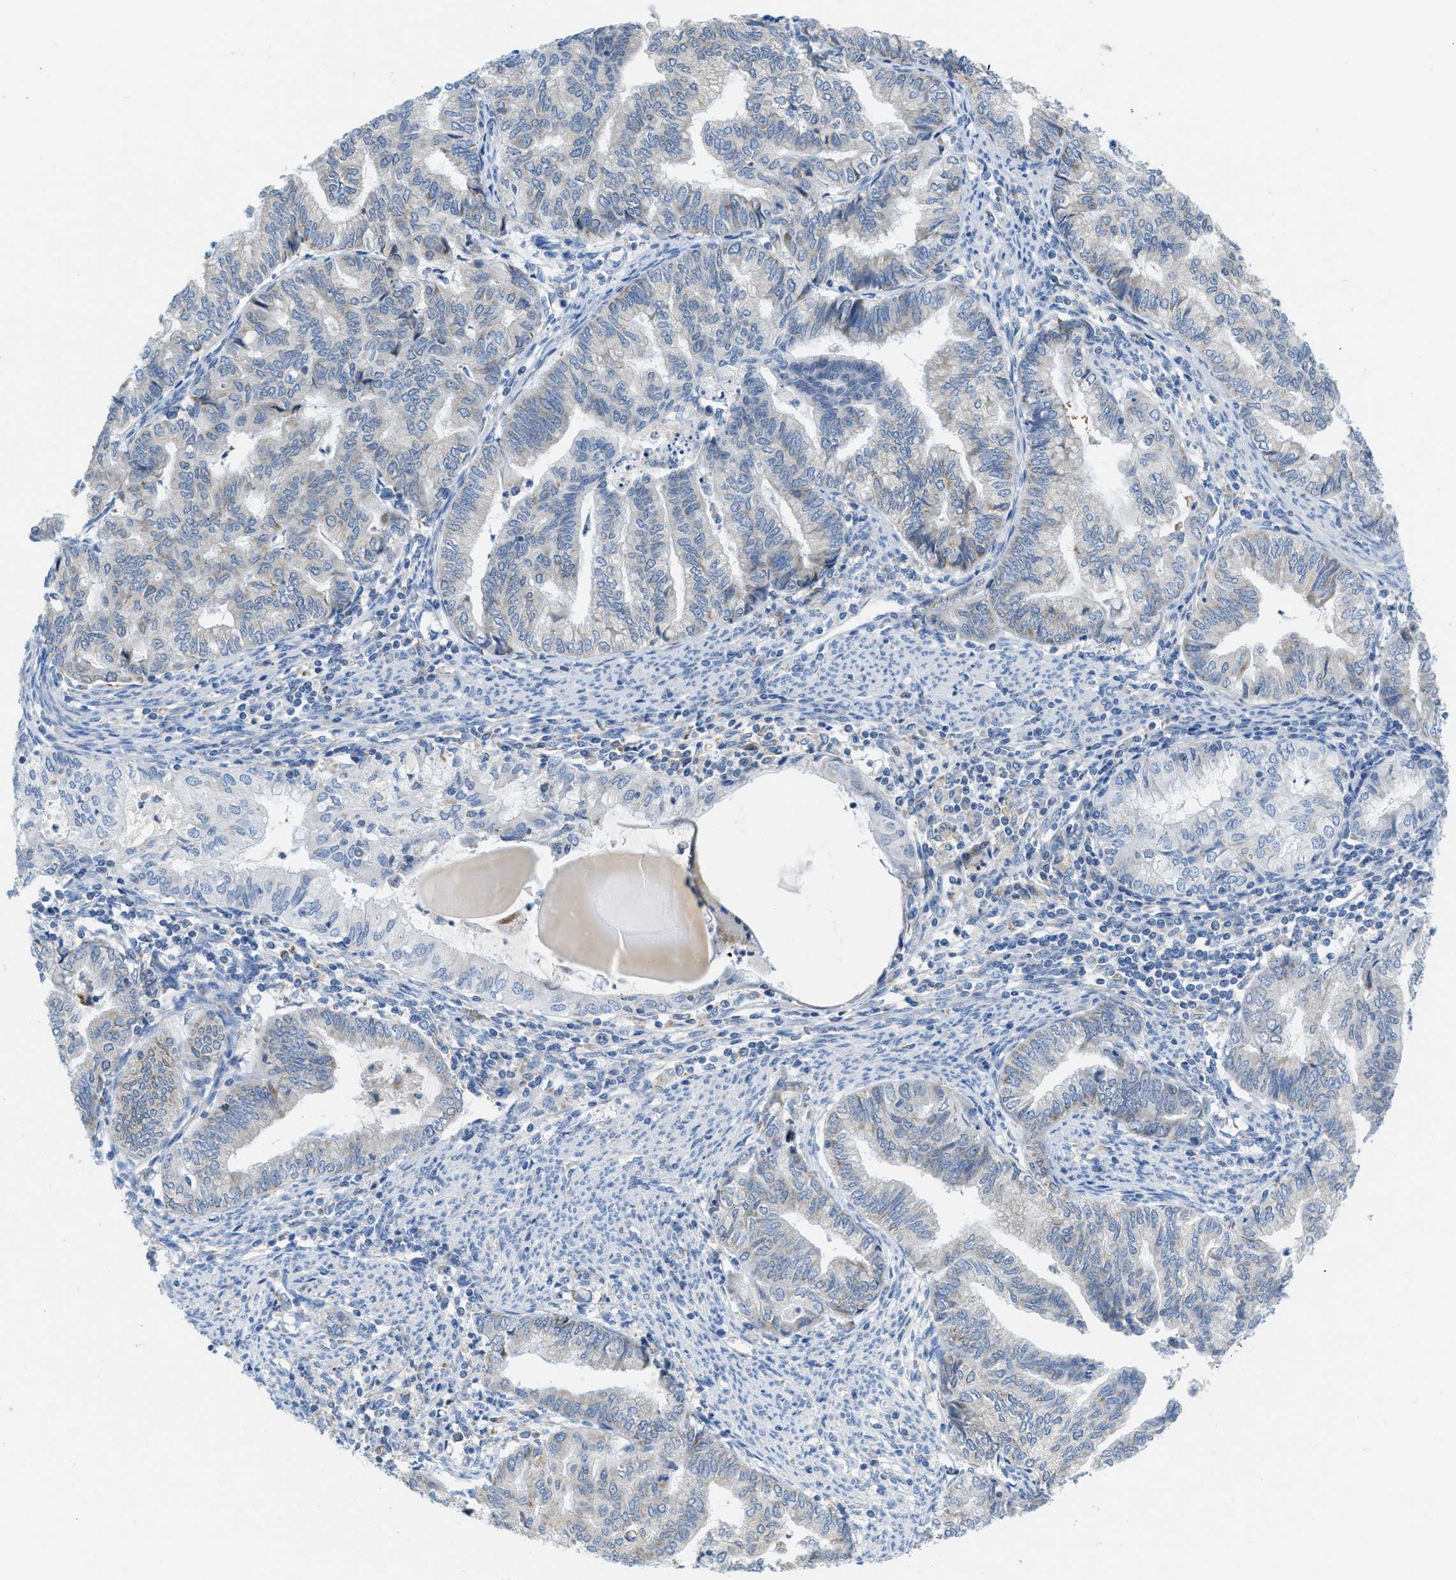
{"staining": {"intensity": "negative", "quantity": "none", "location": "none"}, "tissue": "endometrial cancer", "cell_type": "Tumor cells", "image_type": "cancer", "snomed": [{"axis": "morphology", "description": "Adenocarcinoma, NOS"}, {"axis": "topography", "description": "Endometrium"}], "caption": "This is a image of immunohistochemistry staining of endometrial cancer, which shows no staining in tumor cells. (DAB (3,3'-diaminobenzidine) IHC, high magnification).", "gene": "PTDSS1", "patient": {"sex": "female", "age": 79}}